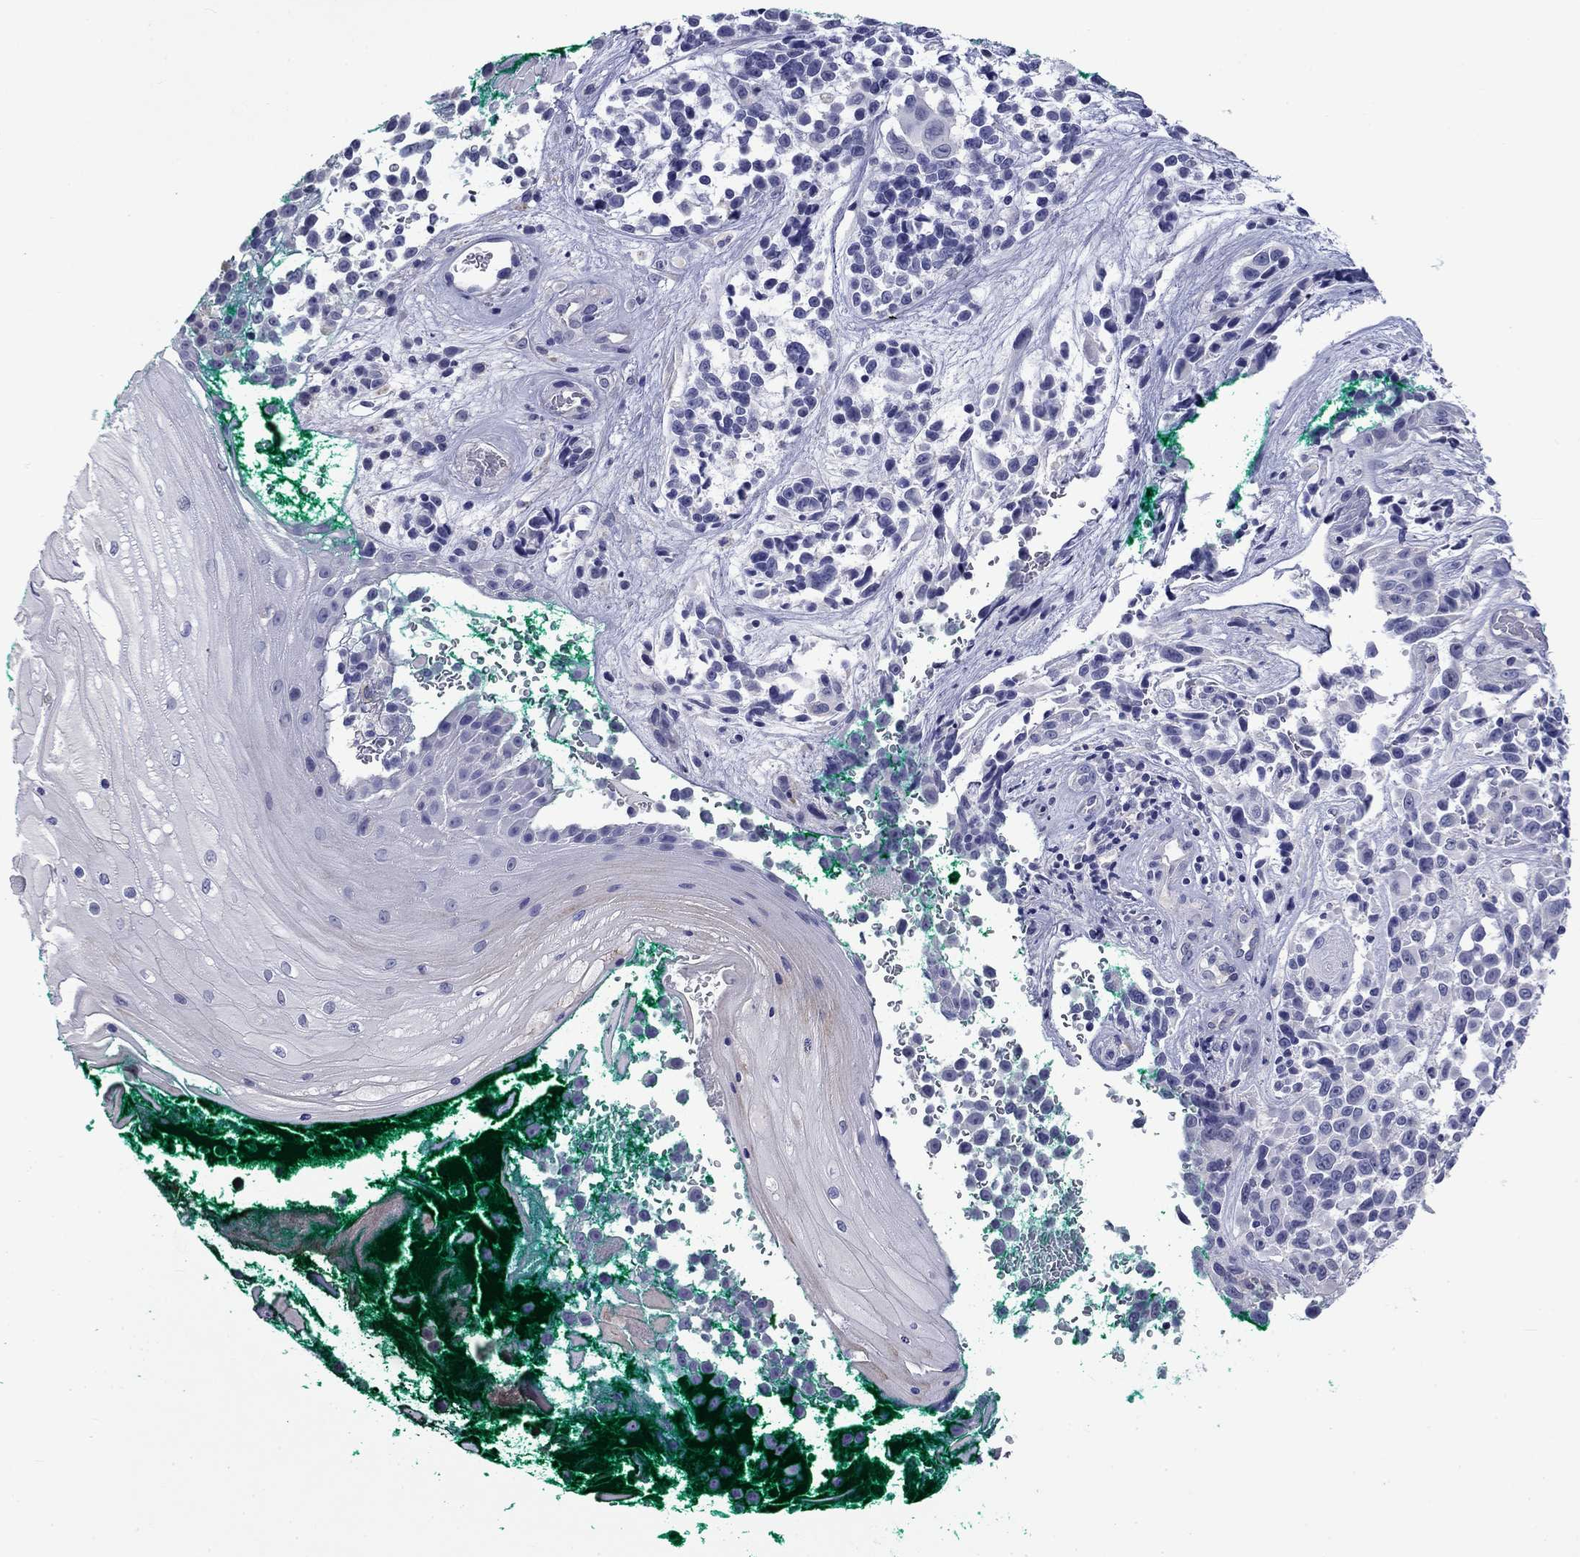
{"staining": {"intensity": "negative", "quantity": "none", "location": "none"}, "tissue": "melanoma", "cell_type": "Tumor cells", "image_type": "cancer", "snomed": [{"axis": "morphology", "description": "Malignant melanoma, NOS"}, {"axis": "topography", "description": "Skin"}], "caption": "IHC photomicrograph of neoplastic tissue: malignant melanoma stained with DAB (3,3'-diaminobenzidine) shows no significant protein positivity in tumor cells.", "gene": "CNDP1", "patient": {"sex": "female", "age": 88}}